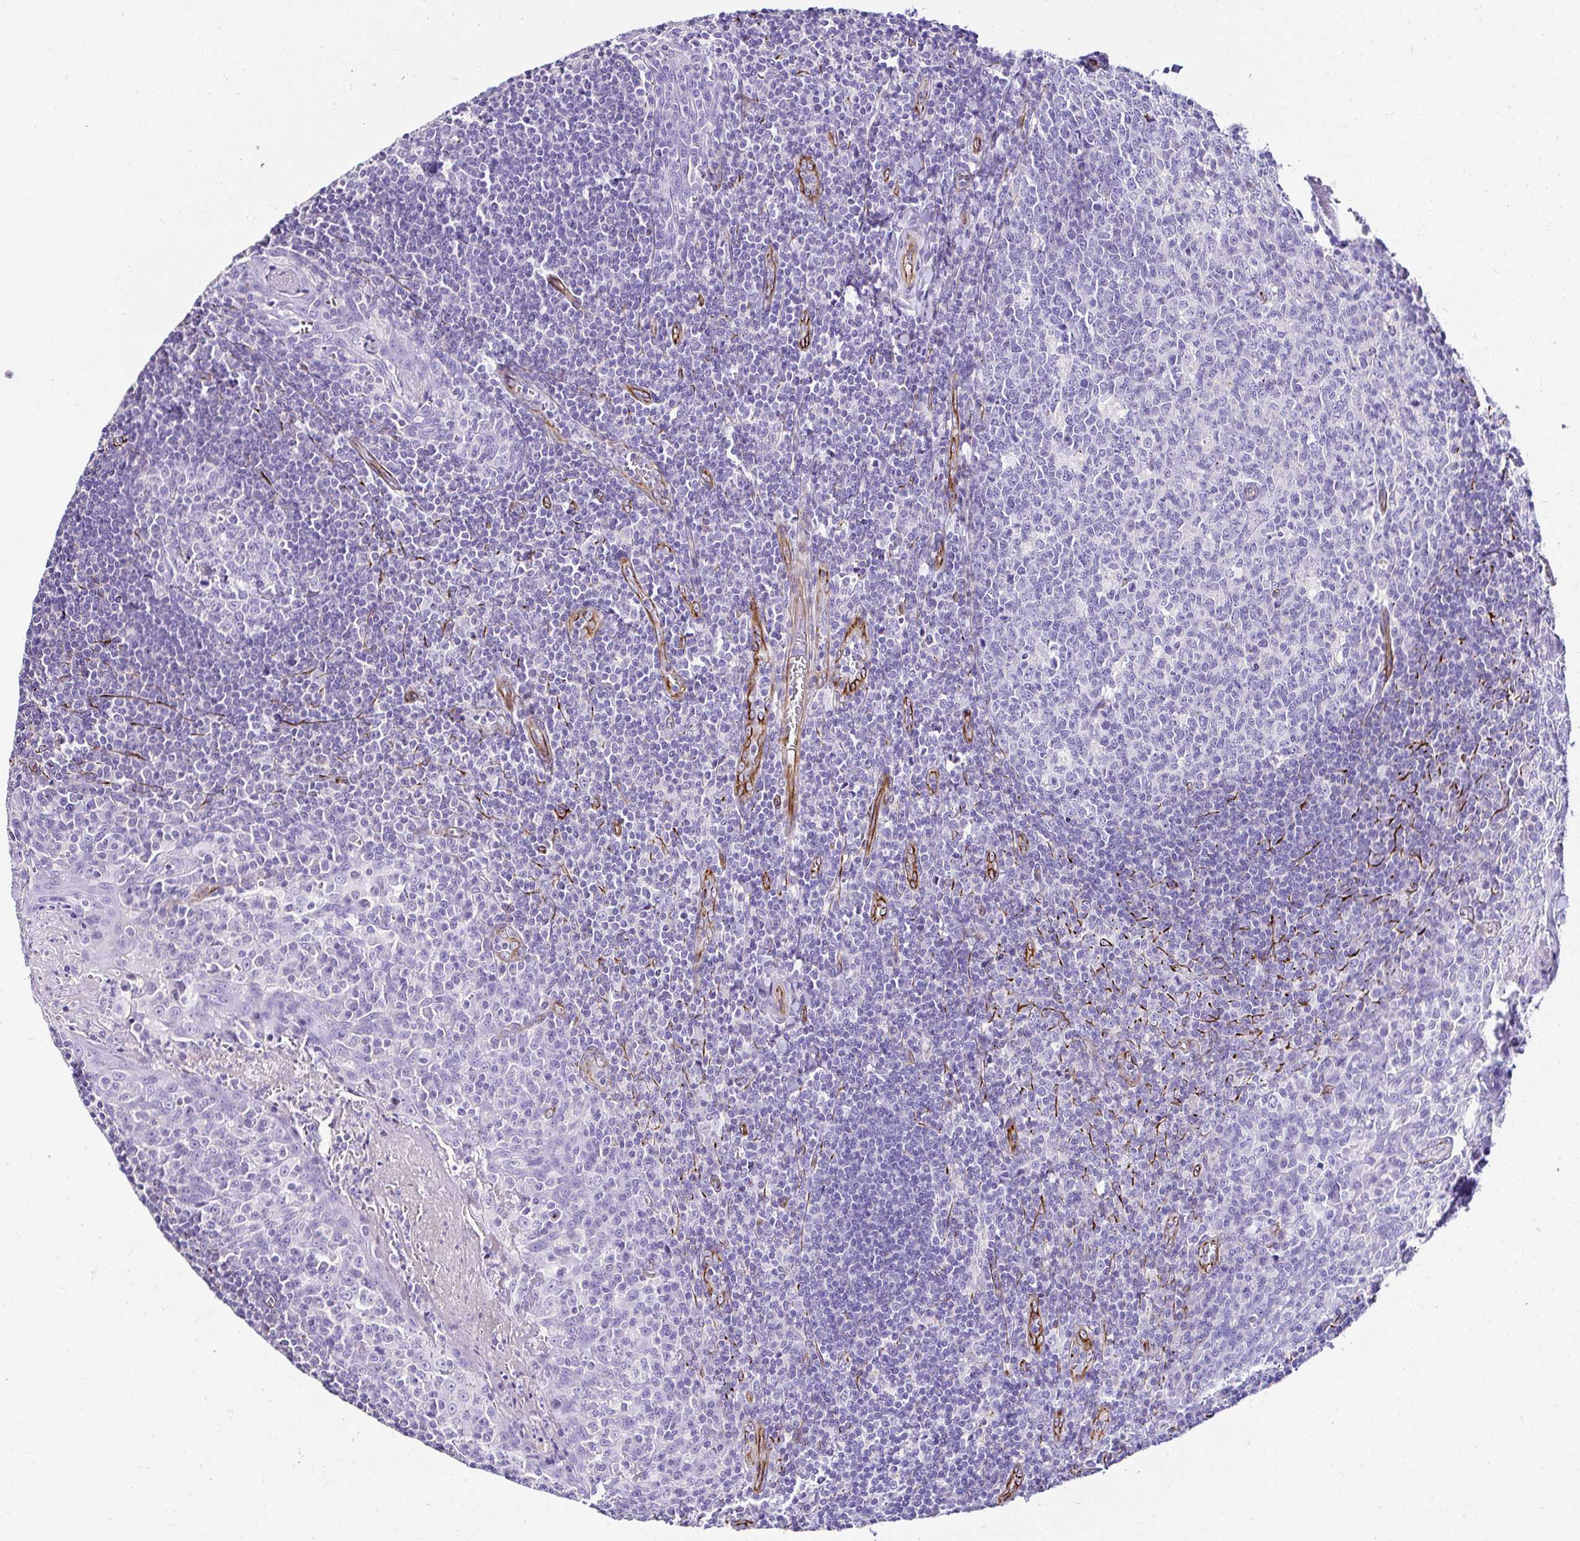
{"staining": {"intensity": "negative", "quantity": "none", "location": "none"}, "tissue": "tonsil", "cell_type": "Germinal center cells", "image_type": "normal", "snomed": [{"axis": "morphology", "description": "Normal tissue, NOS"}, {"axis": "topography", "description": "Tonsil"}], "caption": "The histopathology image displays no staining of germinal center cells in normal tonsil.", "gene": "DEPDC5", "patient": {"sex": "male", "age": 27}}